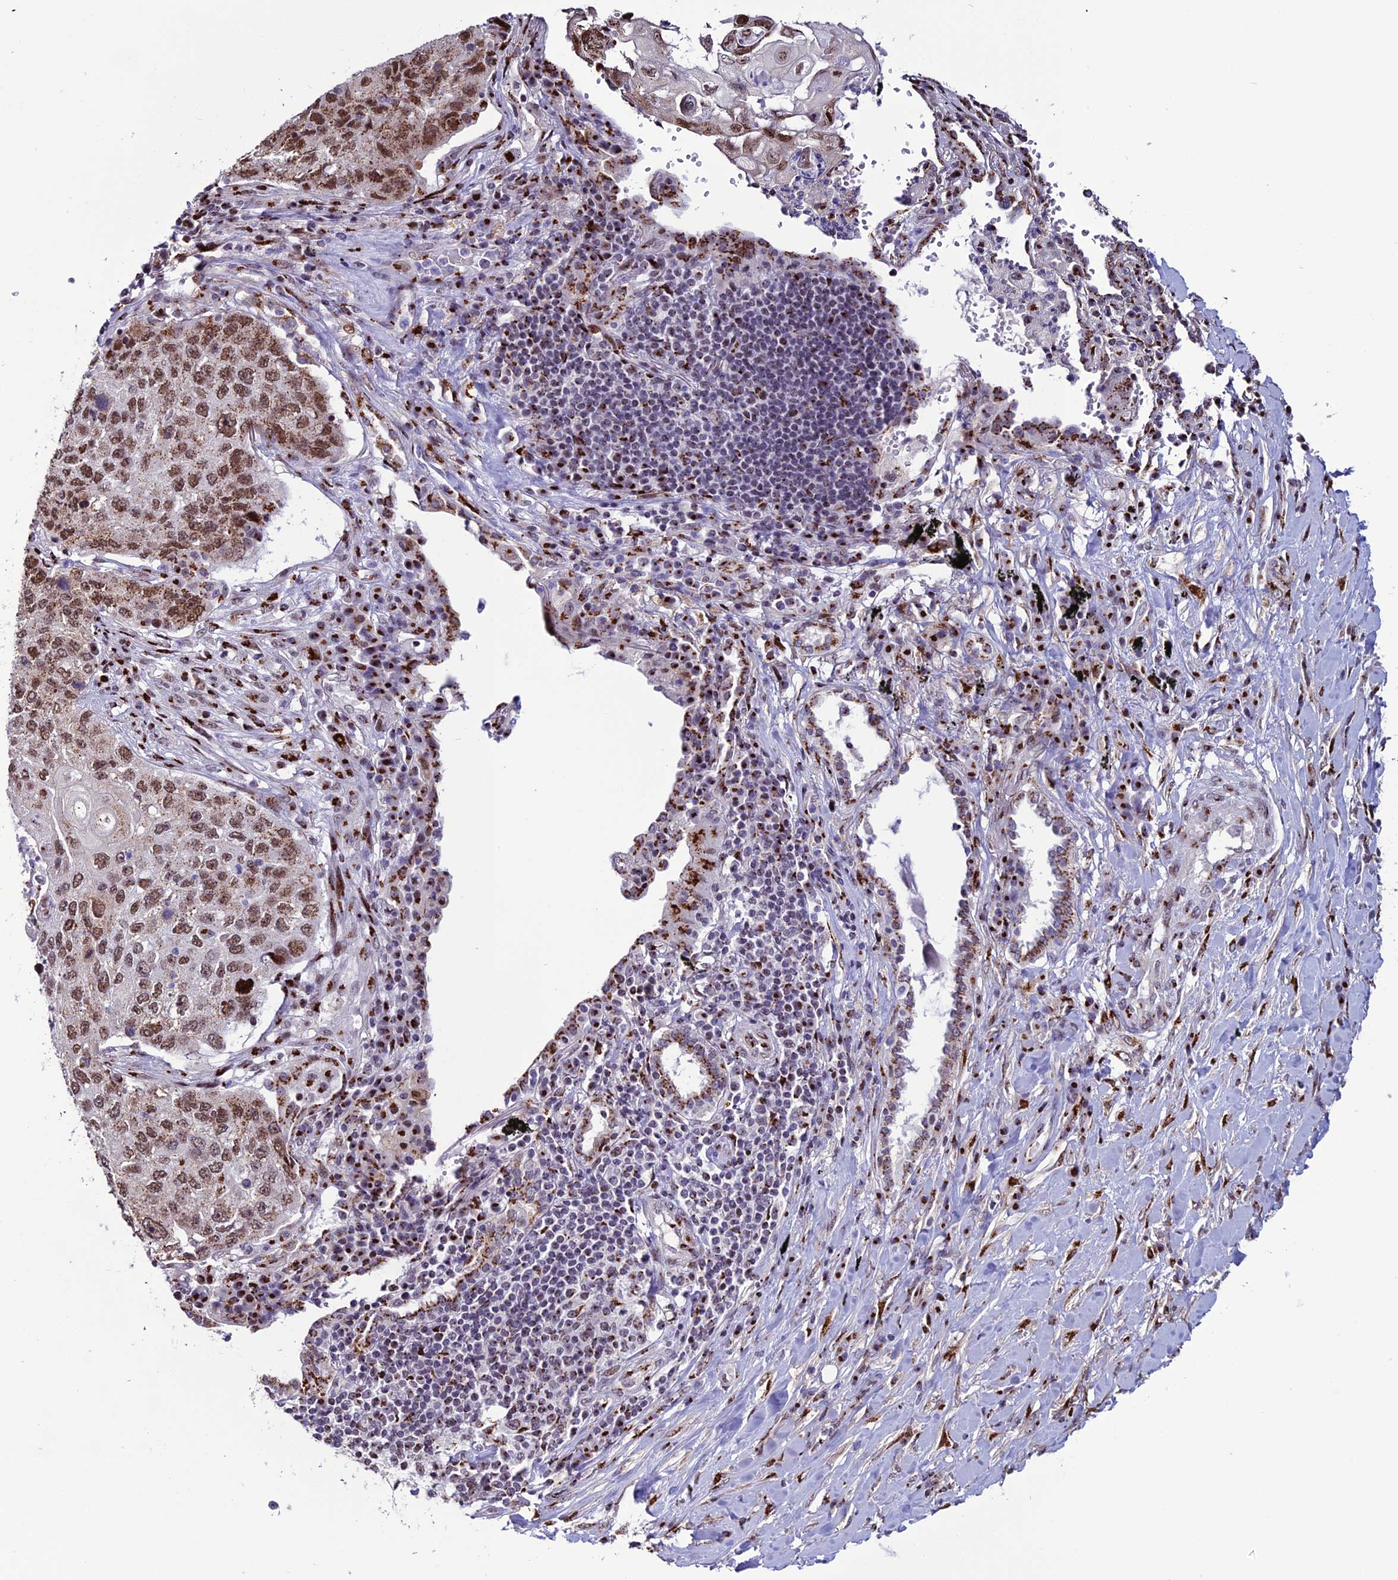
{"staining": {"intensity": "moderate", "quantity": ">75%", "location": "cytoplasmic/membranous,nuclear"}, "tissue": "lung cancer", "cell_type": "Tumor cells", "image_type": "cancer", "snomed": [{"axis": "morphology", "description": "Squamous cell carcinoma, NOS"}, {"axis": "topography", "description": "Lung"}], "caption": "DAB immunohistochemical staining of human lung cancer (squamous cell carcinoma) displays moderate cytoplasmic/membranous and nuclear protein staining in approximately >75% of tumor cells.", "gene": "PLEKHA4", "patient": {"sex": "female", "age": 63}}